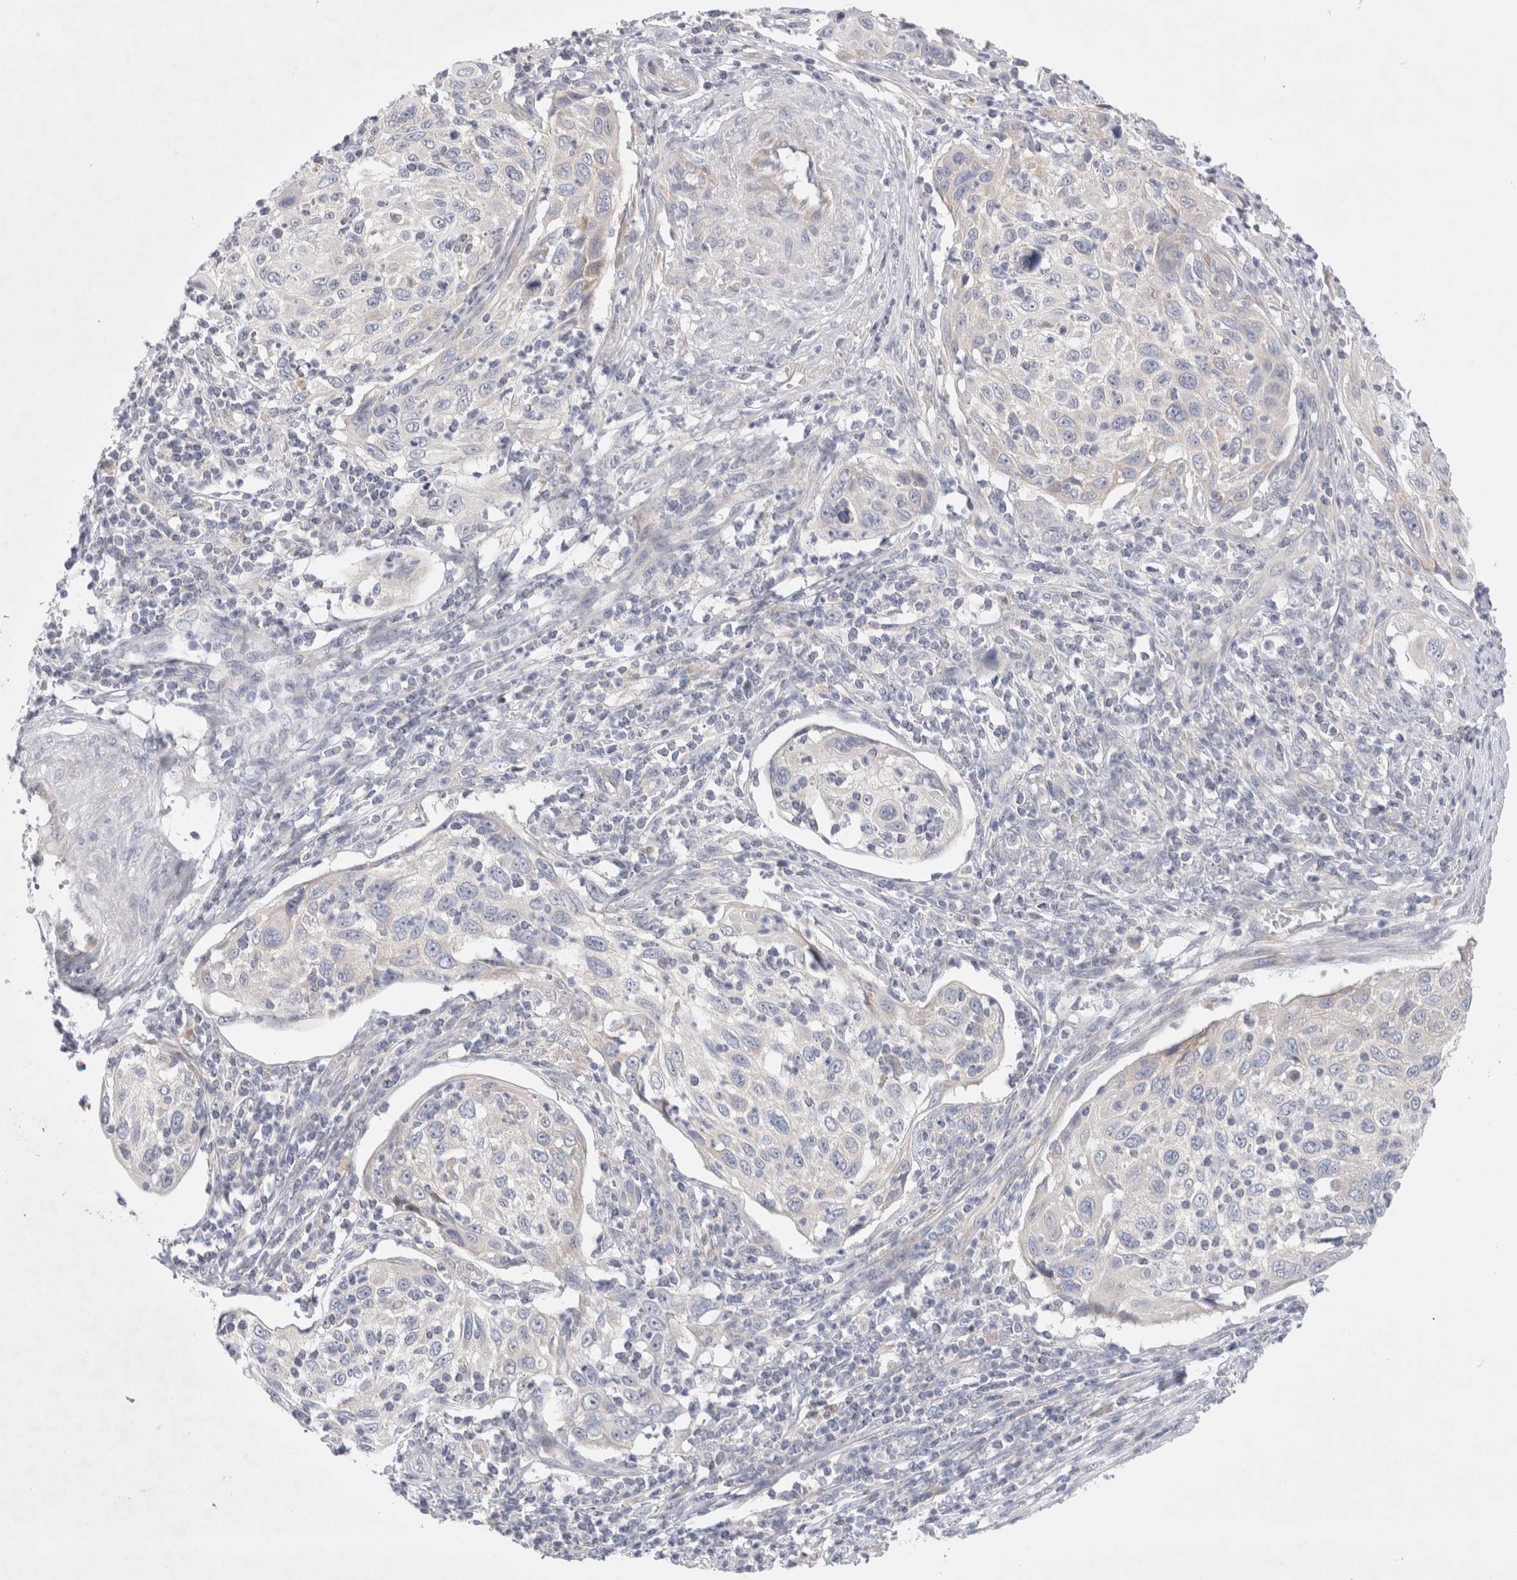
{"staining": {"intensity": "weak", "quantity": "<25%", "location": "cytoplasmic/membranous"}, "tissue": "cervical cancer", "cell_type": "Tumor cells", "image_type": "cancer", "snomed": [{"axis": "morphology", "description": "Squamous cell carcinoma, NOS"}, {"axis": "topography", "description": "Cervix"}], "caption": "A histopathology image of human squamous cell carcinoma (cervical) is negative for staining in tumor cells.", "gene": "RBM12B", "patient": {"sex": "female", "age": 70}}